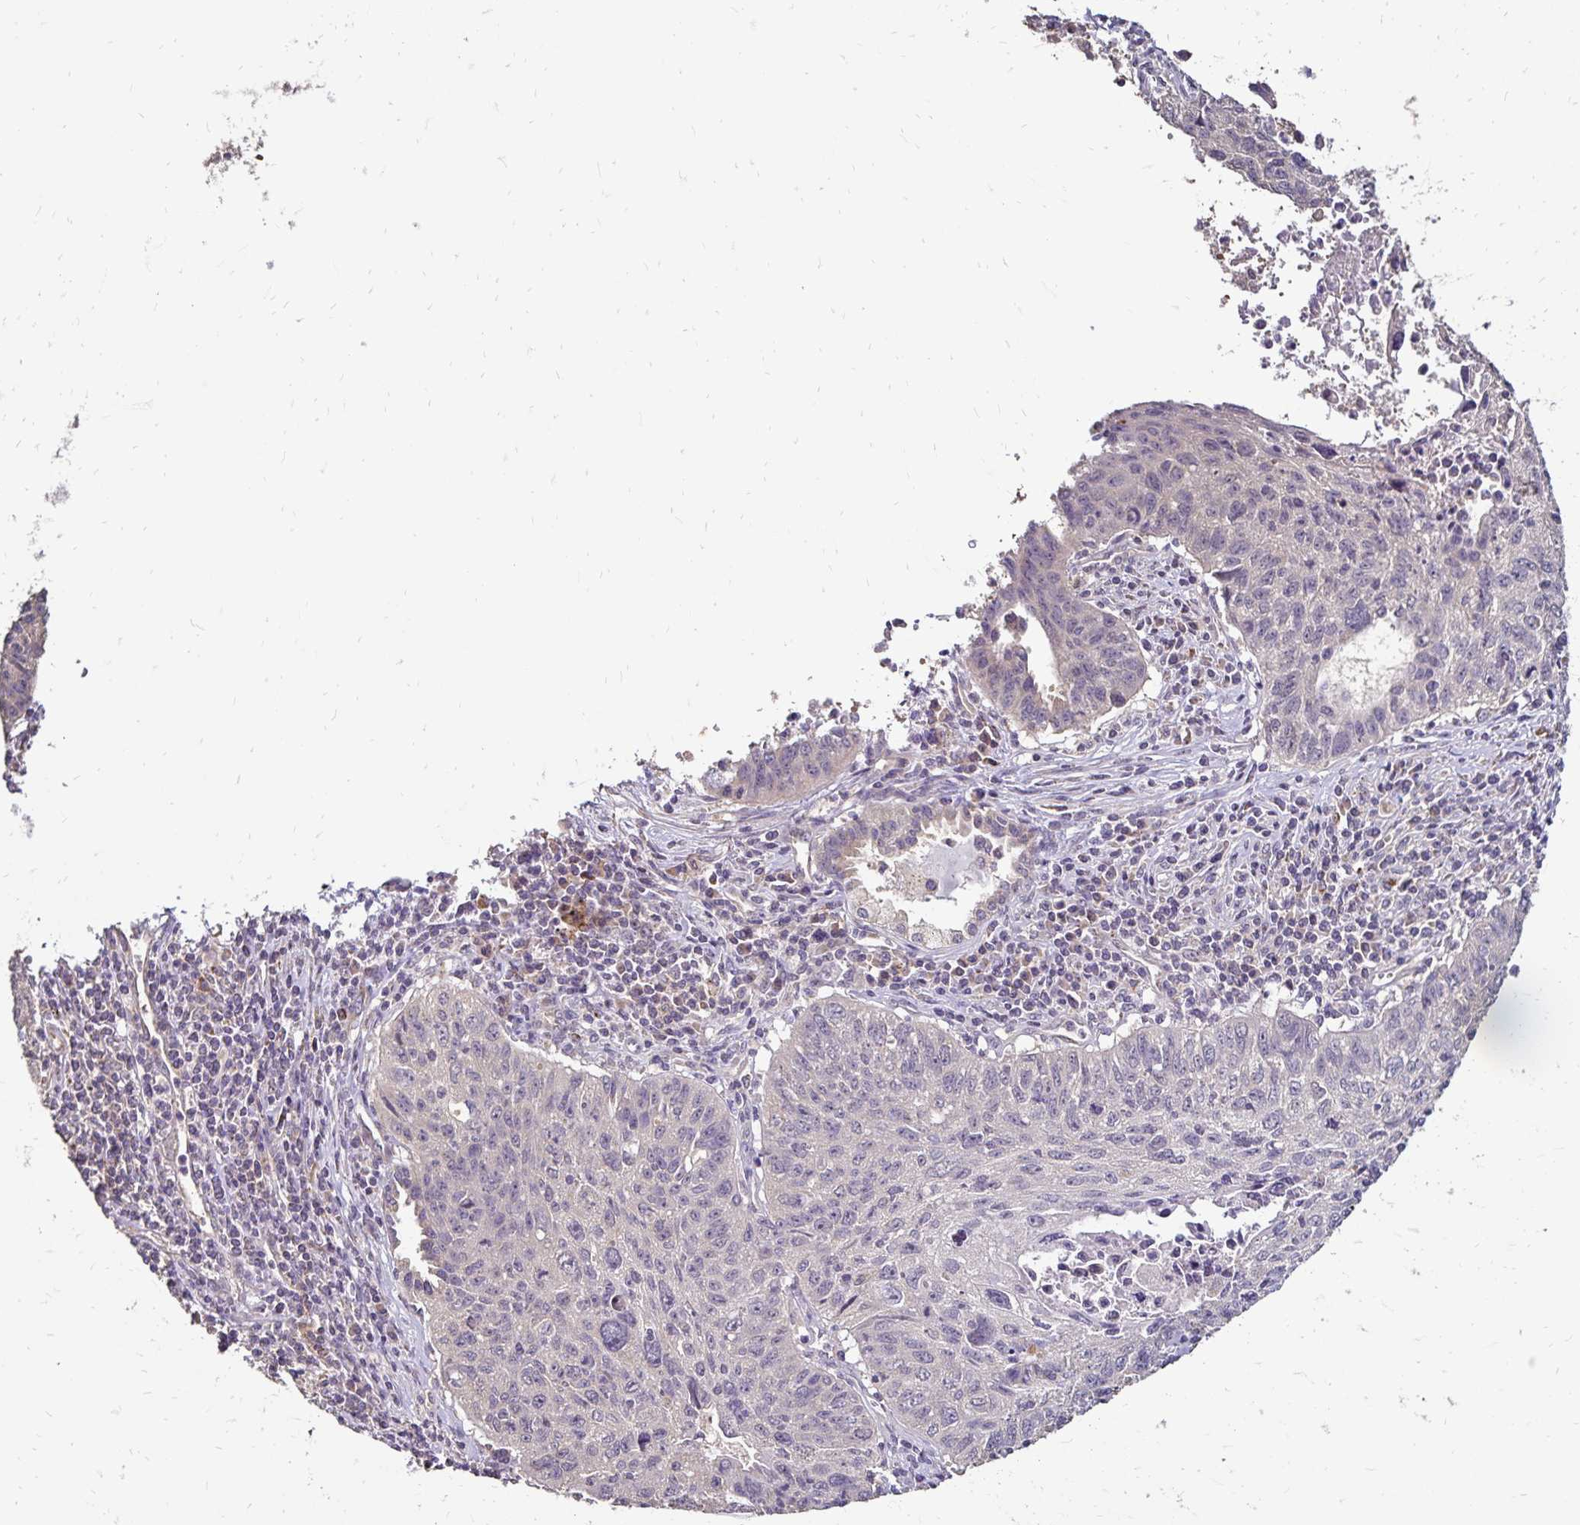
{"staining": {"intensity": "negative", "quantity": "none", "location": "none"}, "tissue": "lung cancer", "cell_type": "Tumor cells", "image_type": "cancer", "snomed": [{"axis": "morphology", "description": "Normal morphology"}, {"axis": "morphology", "description": "Aneuploidy"}, {"axis": "morphology", "description": "Squamous cell carcinoma, NOS"}, {"axis": "topography", "description": "Lymph node"}, {"axis": "topography", "description": "Lung"}], "caption": "An image of human lung cancer (squamous cell carcinoma) is negative for staining in tumor cells. Brightfield microscopy of immunohistochemistry stained with DAB (brown) and hematoxylin (blue), captured at high magnification.", "gene": "EMC10", "patient": {"sex": "female", "age": 76}}